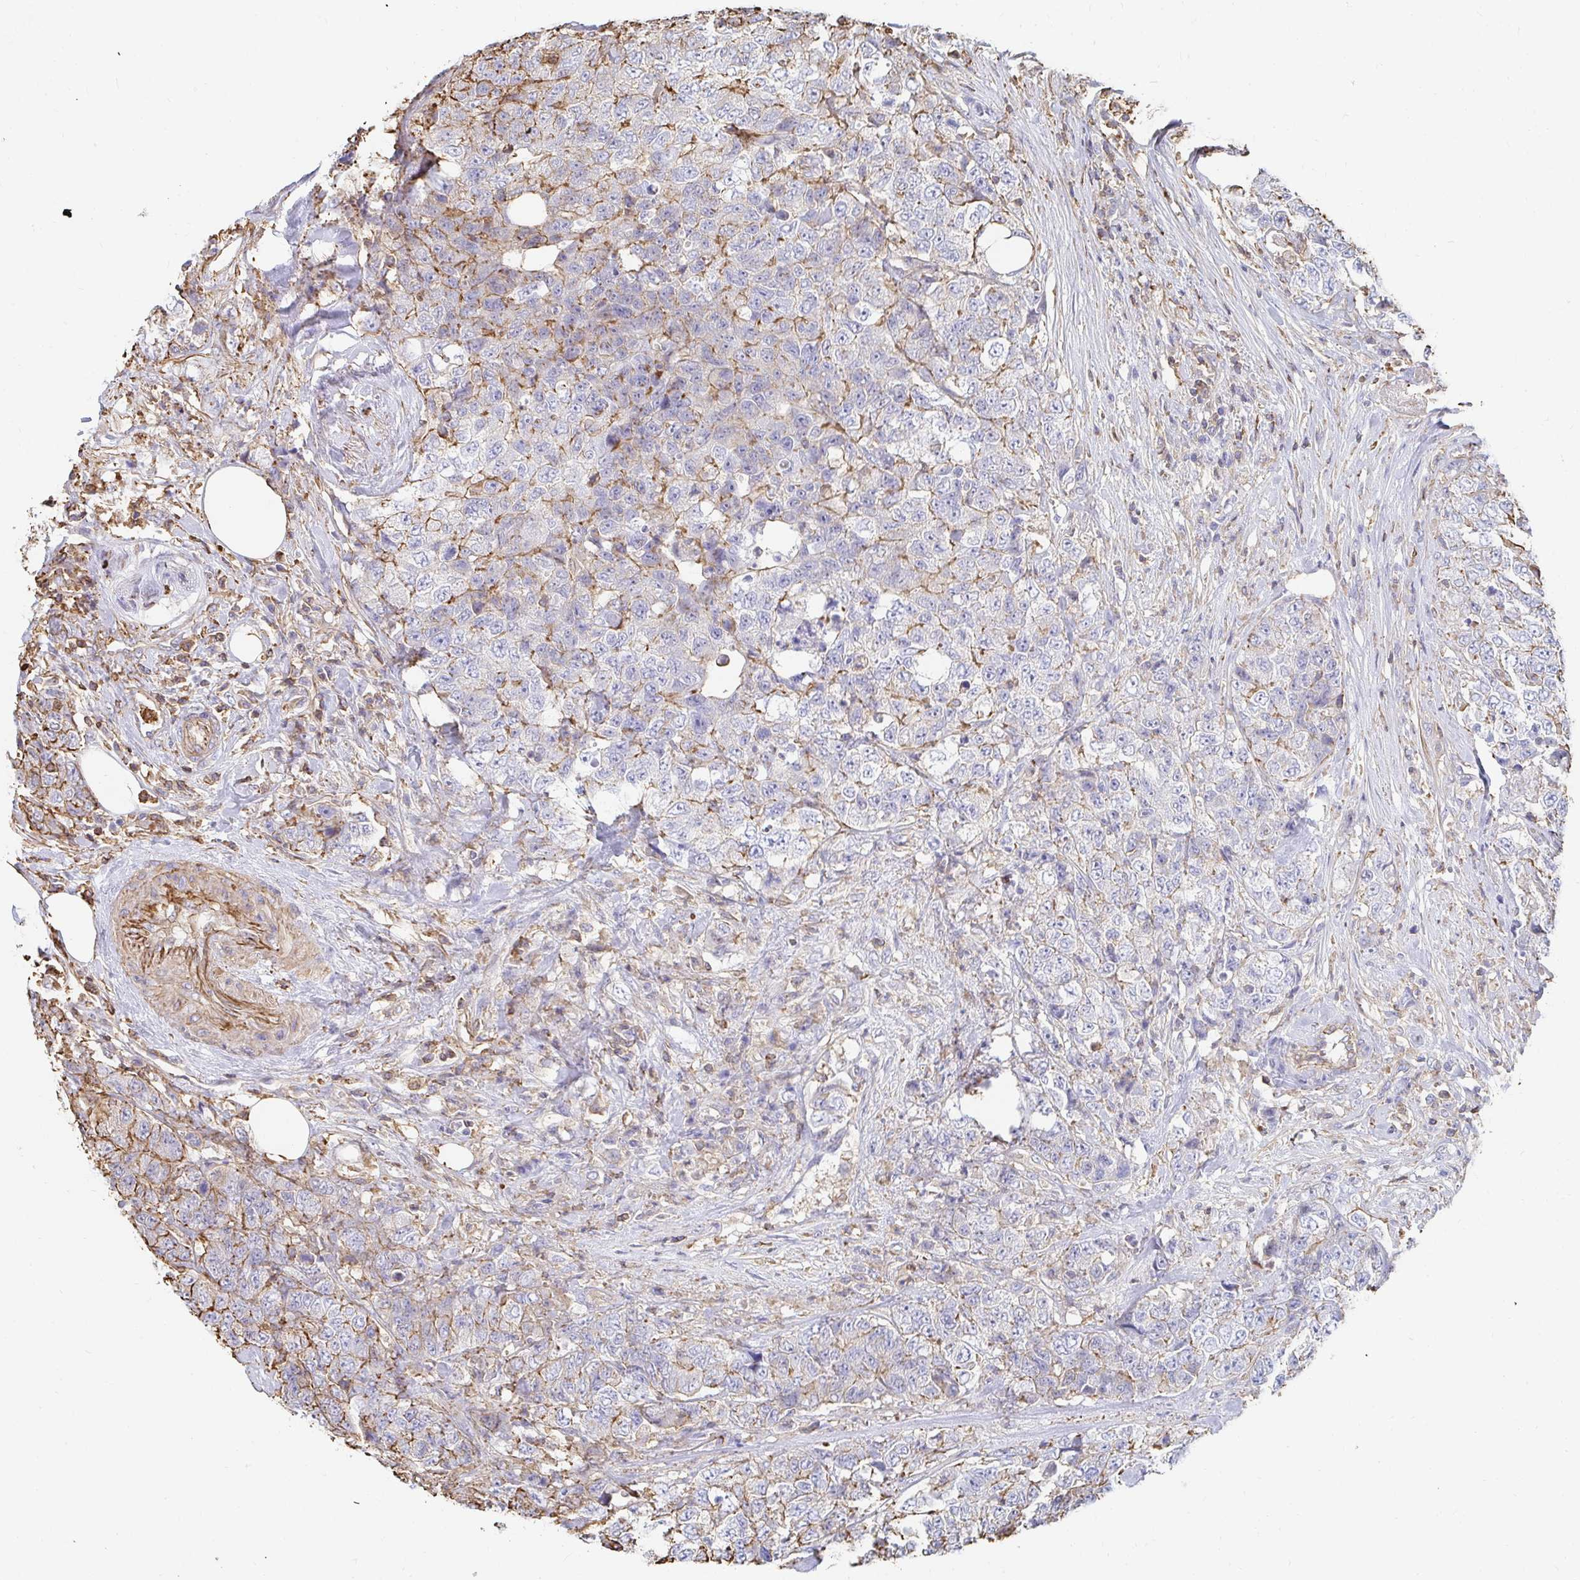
{"staining": {"intensity": "moderate", "quantity": "<25%", "location": "cytoplasmic/membranous"}, "tissue": "urothelial cancer", "cell_type": "Tumor cells", "image_type": "cancer", "snomed": [{"axis": "morphology", "description": "Urothelial carcinoma, High grade"}, {"axis": "topography", "description": "Urinary bladder"}], "caption": "Protein expression analysis of human urothelial carcinoma (high-grade) reveals moderate cytoplasmic/membranous expression in about <25% of tumor cells.", "gene": "PTPN14", "patient": {"sex": "female", "age": 78}}